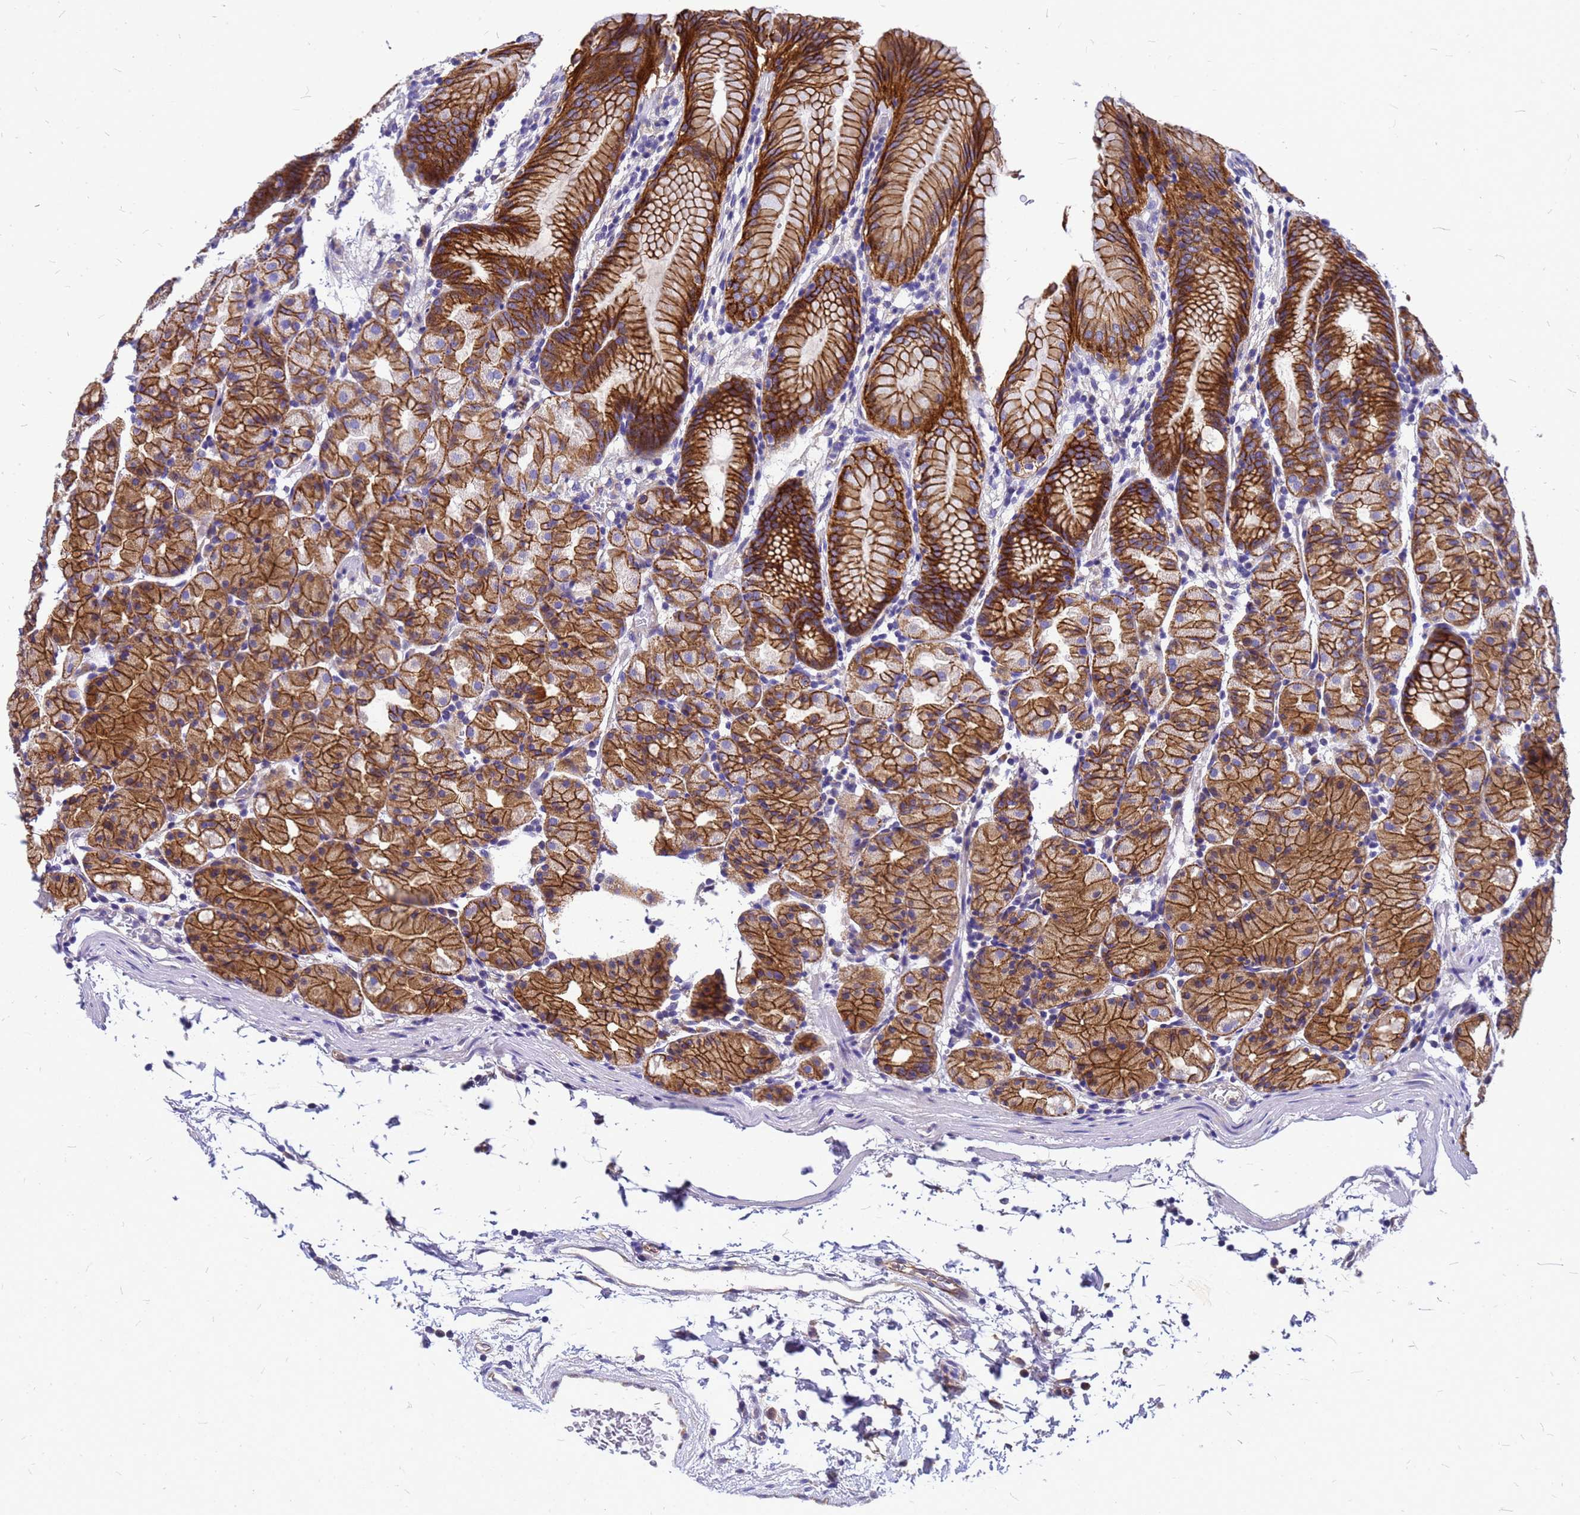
{"staining": {"intensity": "strong", "quantity": ">75%", "location": "cytoplasmic/membranous"}, "tissue": "stomach", "cell_type": "Glandular cells", "image_type": "normal", "snomed": [{"axis": "morphology", "description": "Normal tissue, NOS"}, {"axis": "topography", "description": "Stomach, upper"}], "caption": "A brown stain shows strong cytoplasmic/membranous positivity of a protein in glandular cells of benign stomach. (IHC, brightfield microscopy, high magnification).", "gene": "FBXW5", "patient": {"sex": "male", "age": 48}}